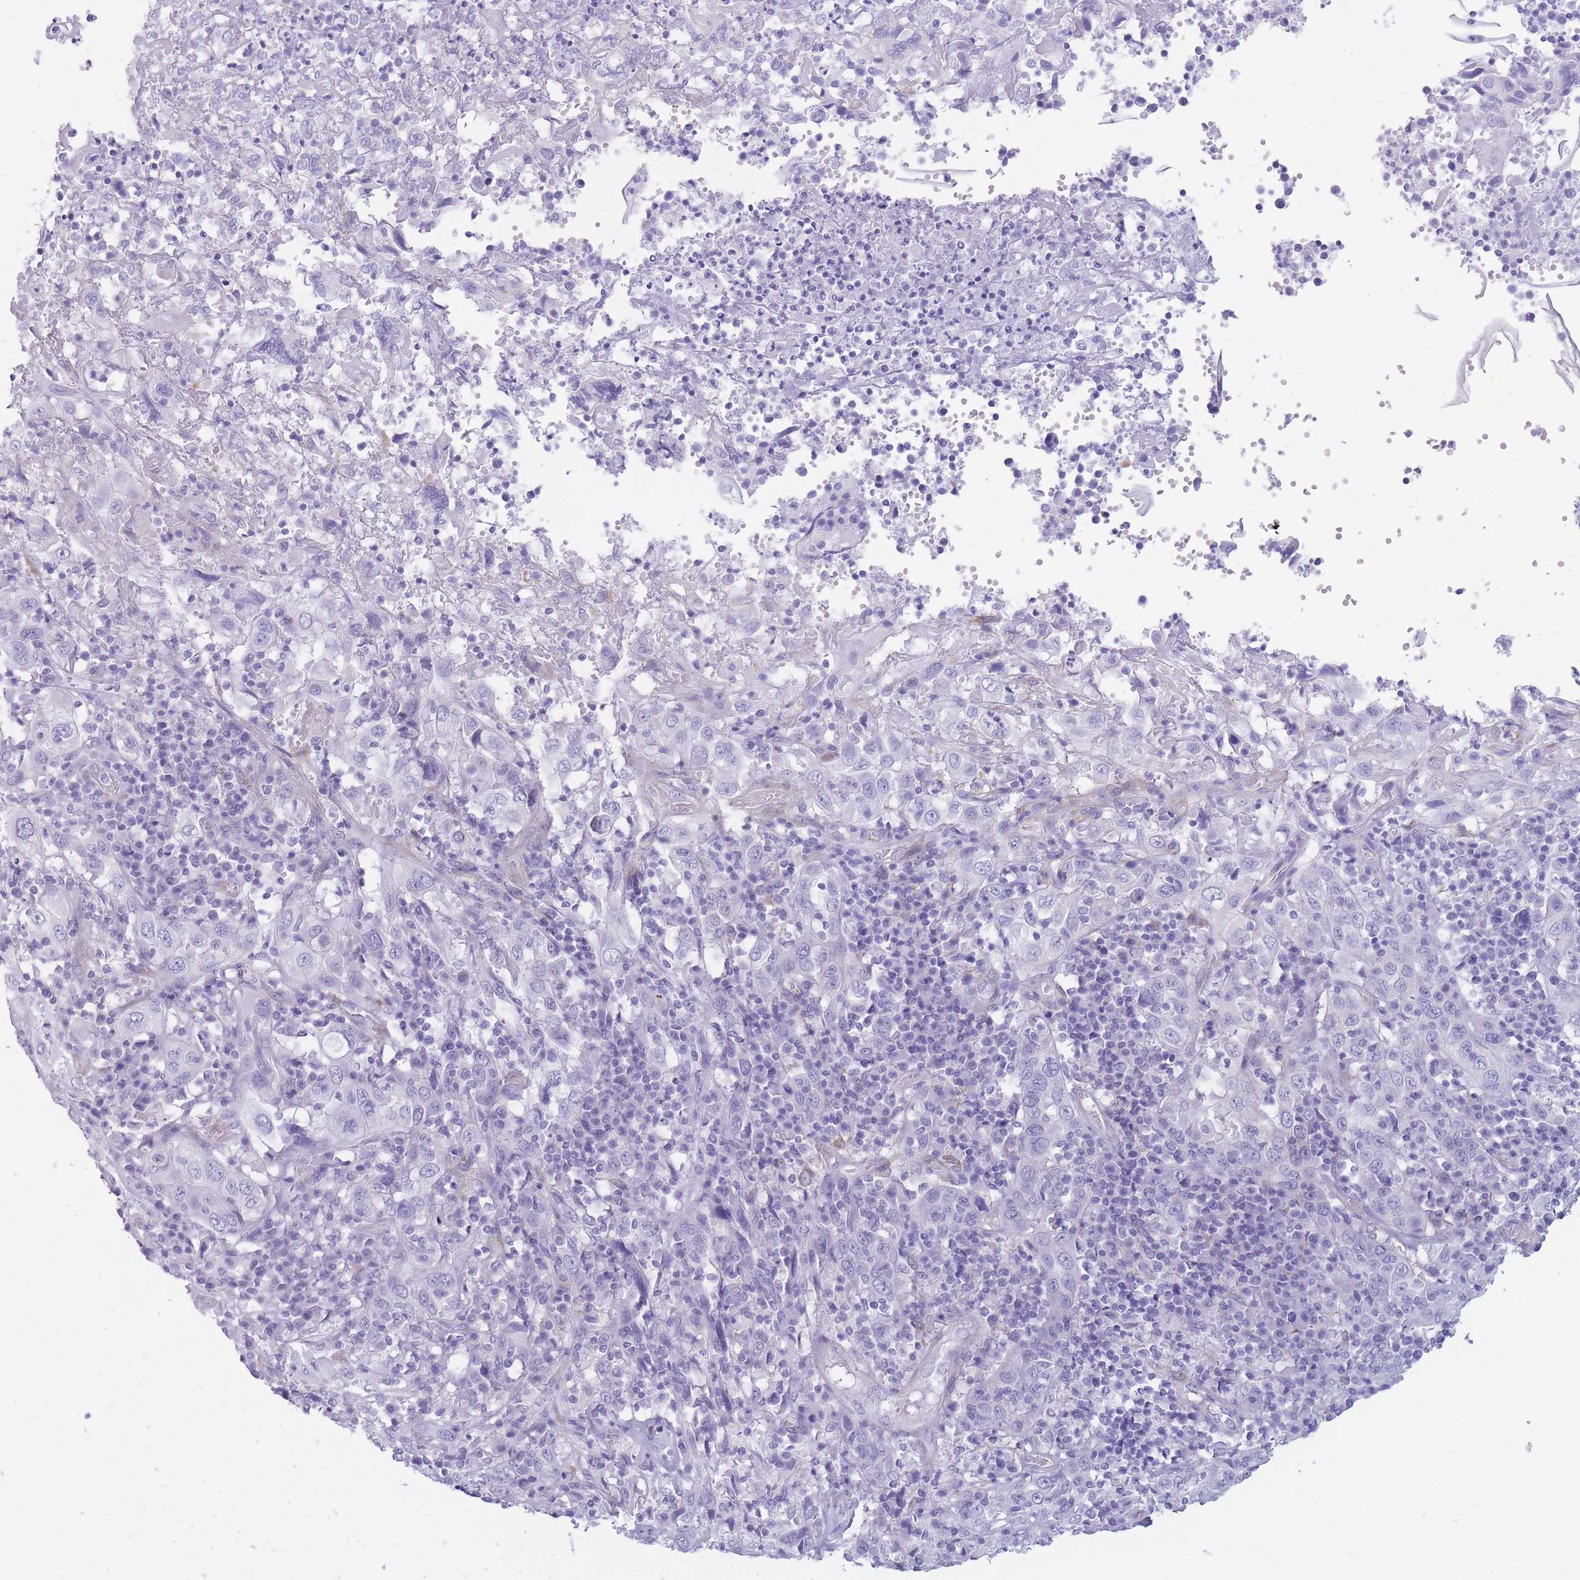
{"staining": {"intensity": "negative", "quantity": "none", "location": "none"}, "tissue": "cervical cancer", "cell_type": "Tumor cells", "image_type": "cancer", "snomed": [{"axis": "morphology", "description": "Squamous cell carcinoma, NOS"}, {"axis": "topography", "description": "Cervix"}], "caption": "There is no significant positivity in tumor cells of cervical squamous cell carcinoma.", "gene": "MTSS2", "patient": {"sex": "female", "age": 46}}